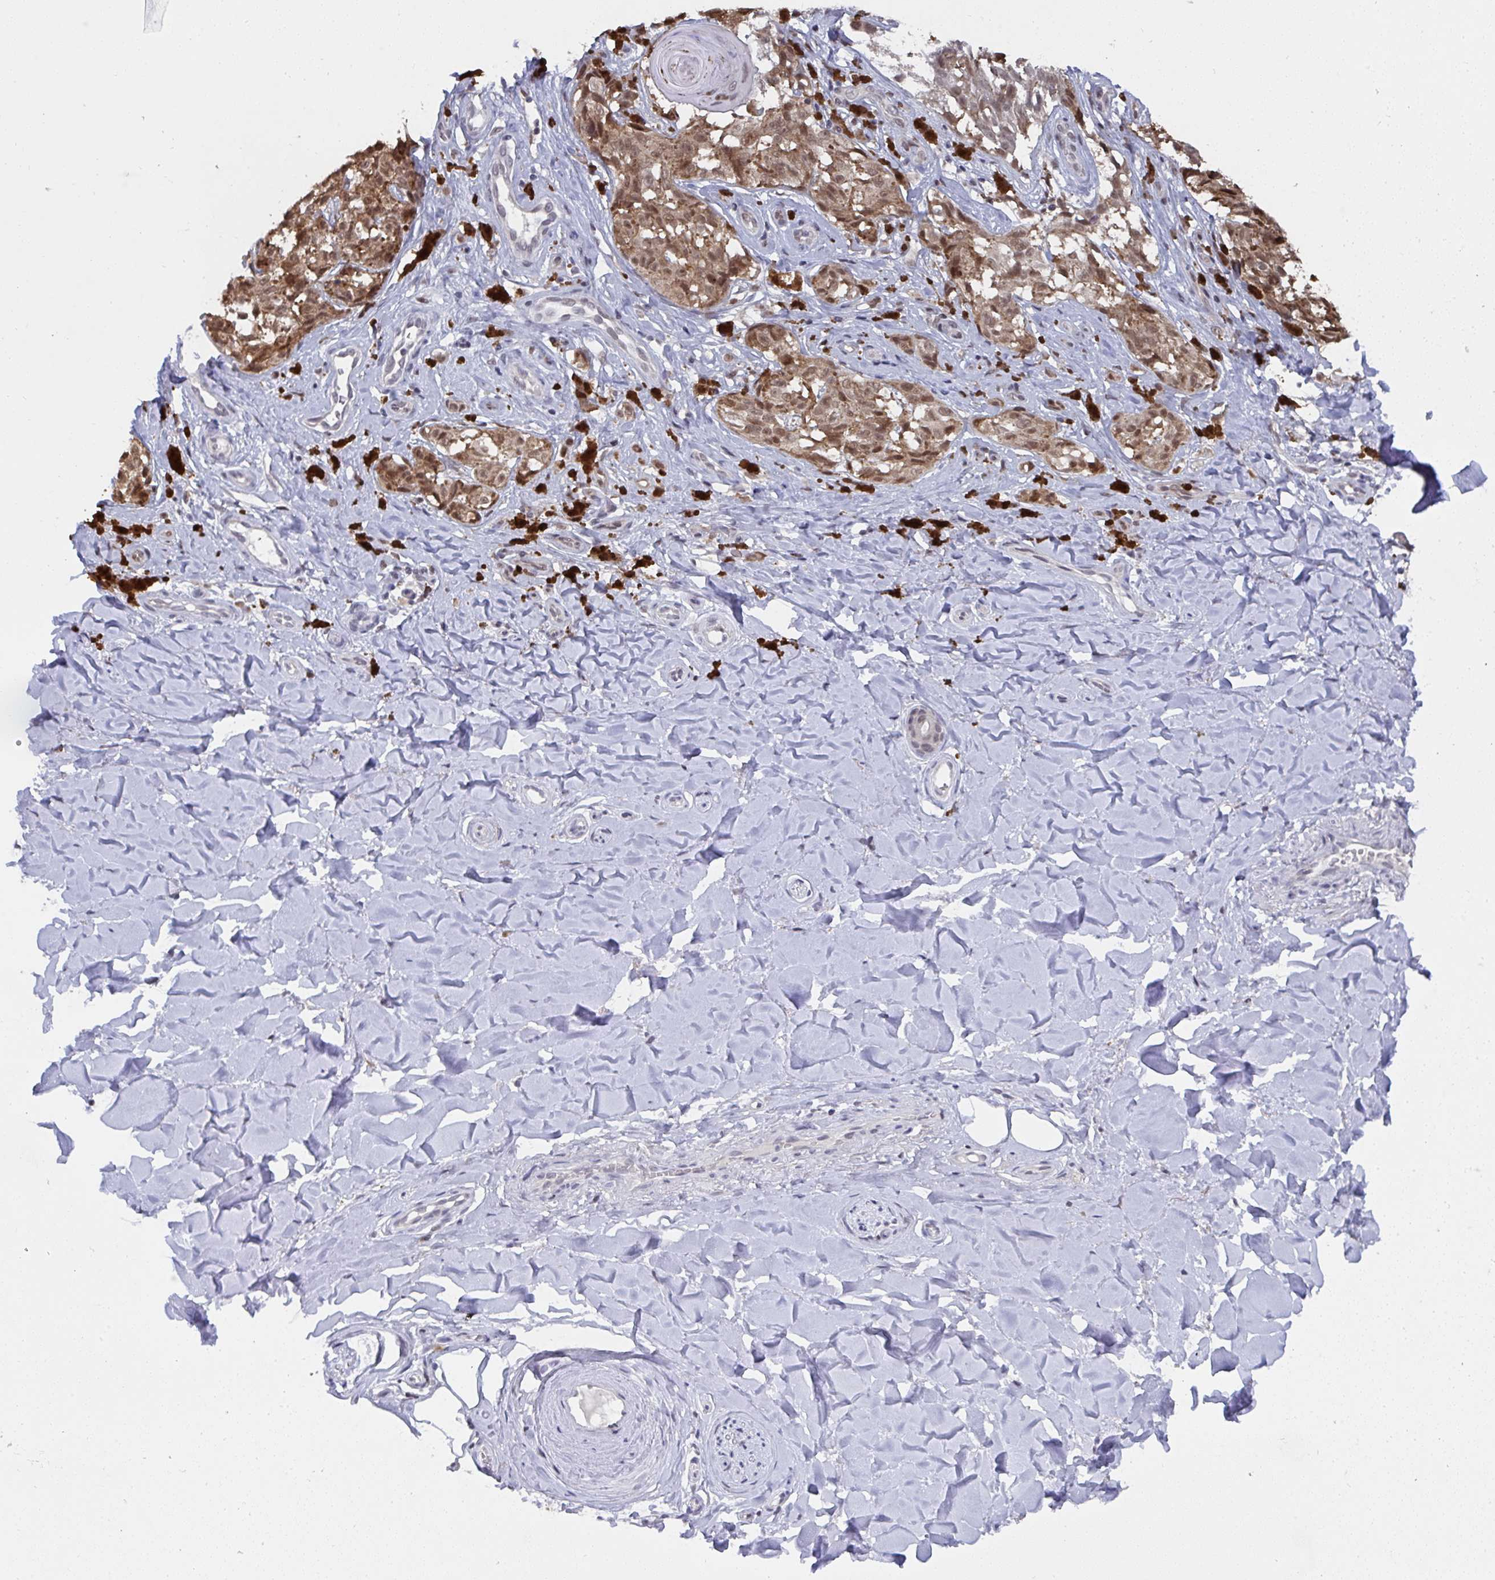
{"staining": {"intensity": "moderate", "quantity": ">75%", "location": "cytoplasmic/membranous,nuclear"}, "tissue": "melanoma", "cell_type": "Tumor cells", "image_type": "cancer", "snomed": [{"axis": "morphology", "description": "Malignant melanoma, NOS"}, {"axis": "topography", "description": "Skin"}], "caption": "Brown immunohistochemical staining in human malignant melanoma displays moderate cytoplasmic/membranous and nuclear positivity in about >75% of tumor cells. (IHC, brightfield microscopy, high magnification).", "gene": "JMJD1C", "patient": {"sex": "female", "age": 65}}